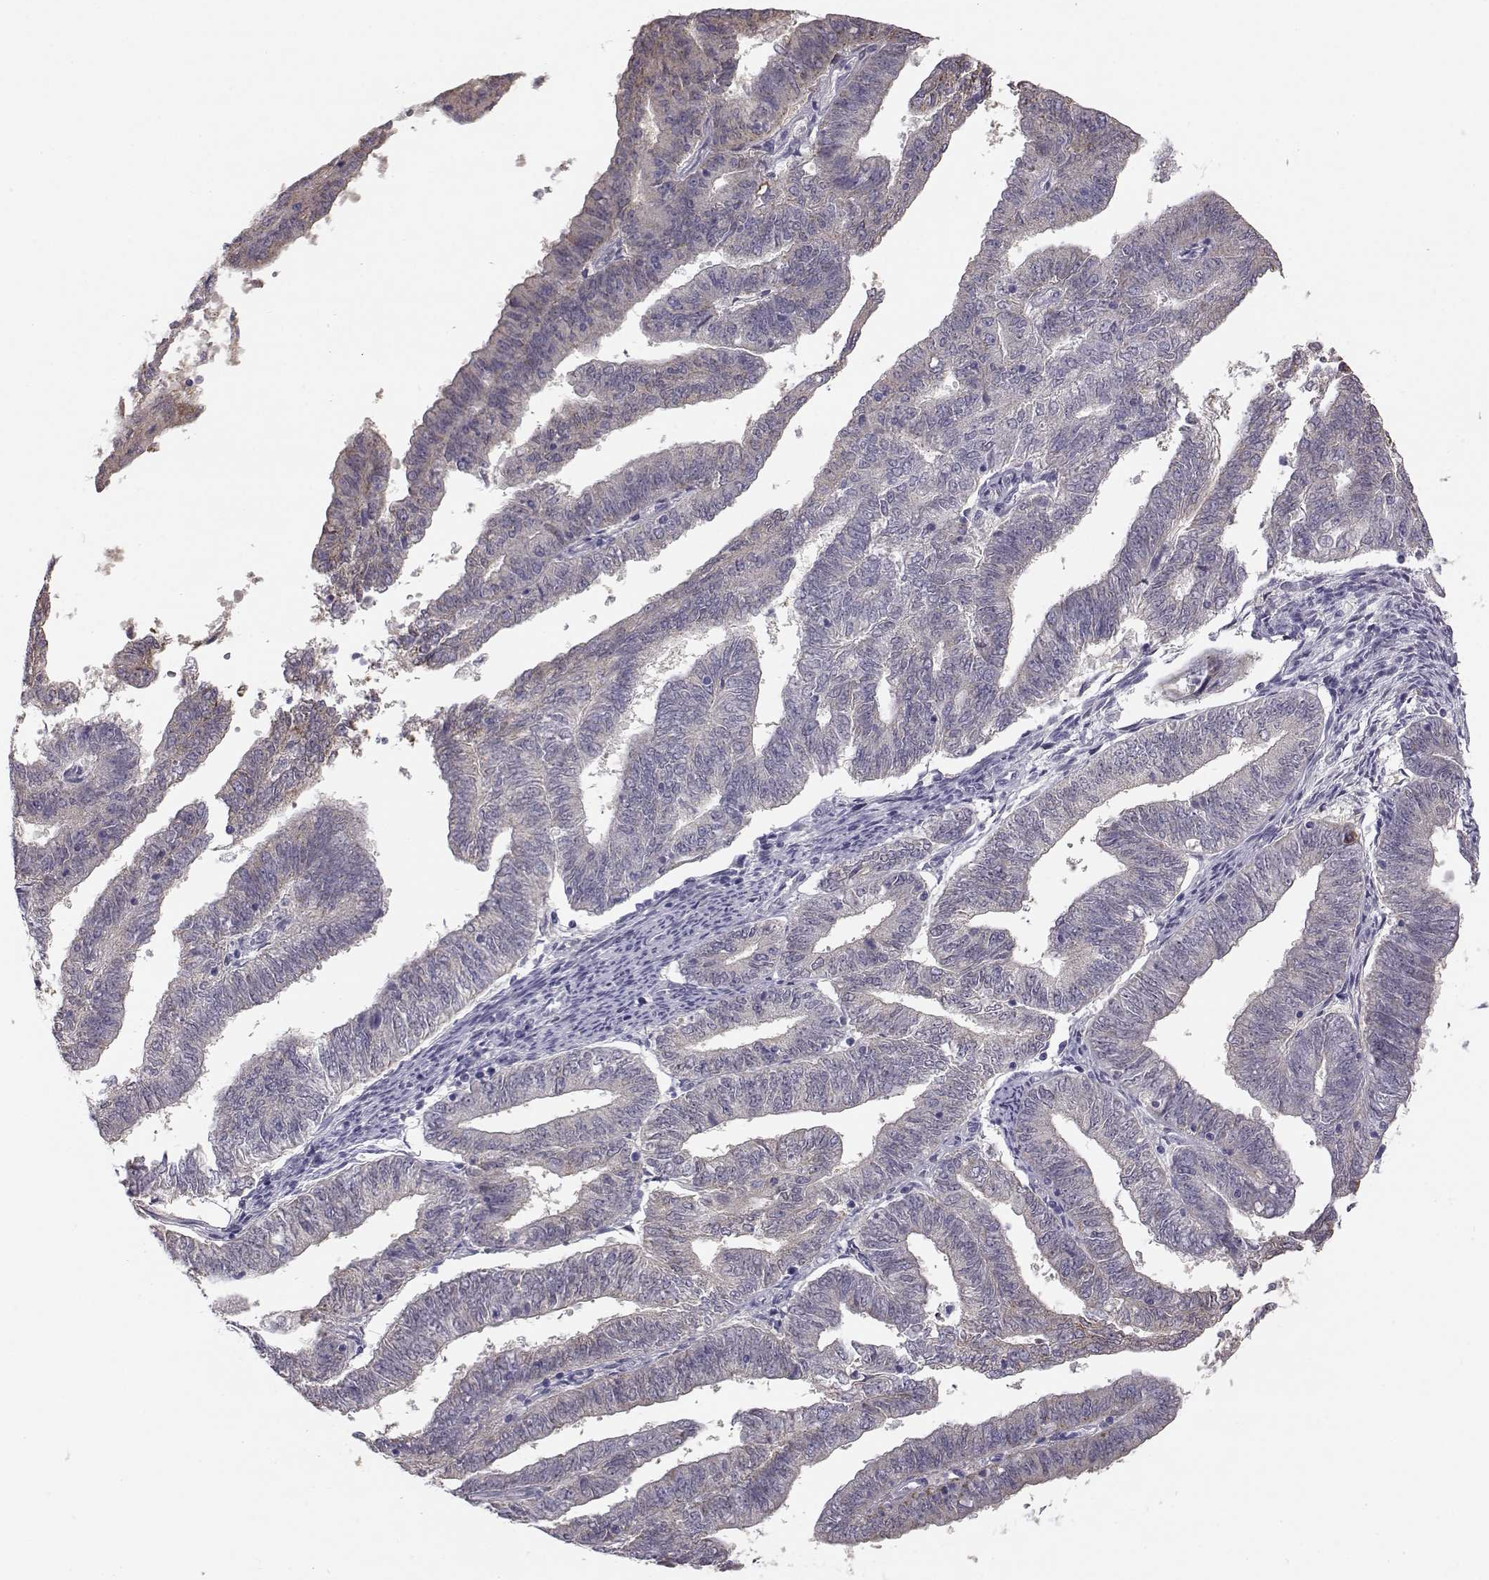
{"staining": {"intensity": "negative", "quantity": "none", "location": "none"}, "tissue": "endometrial cancer", "cell_type": "Tumor cells", "image_type": "cancer", "snomed": [{"axis": "morphology", "description": "Adenocarcinoma, NOS"}, {"axis": "topography", "description": "Endometrium"}], "caption": "Immunohistochemistry (IHC) of endometrial cancer demonstrates no staining in tumor cells.", "gene": "KCNMB4", "patient": {"sex": "female", "age": 82}}